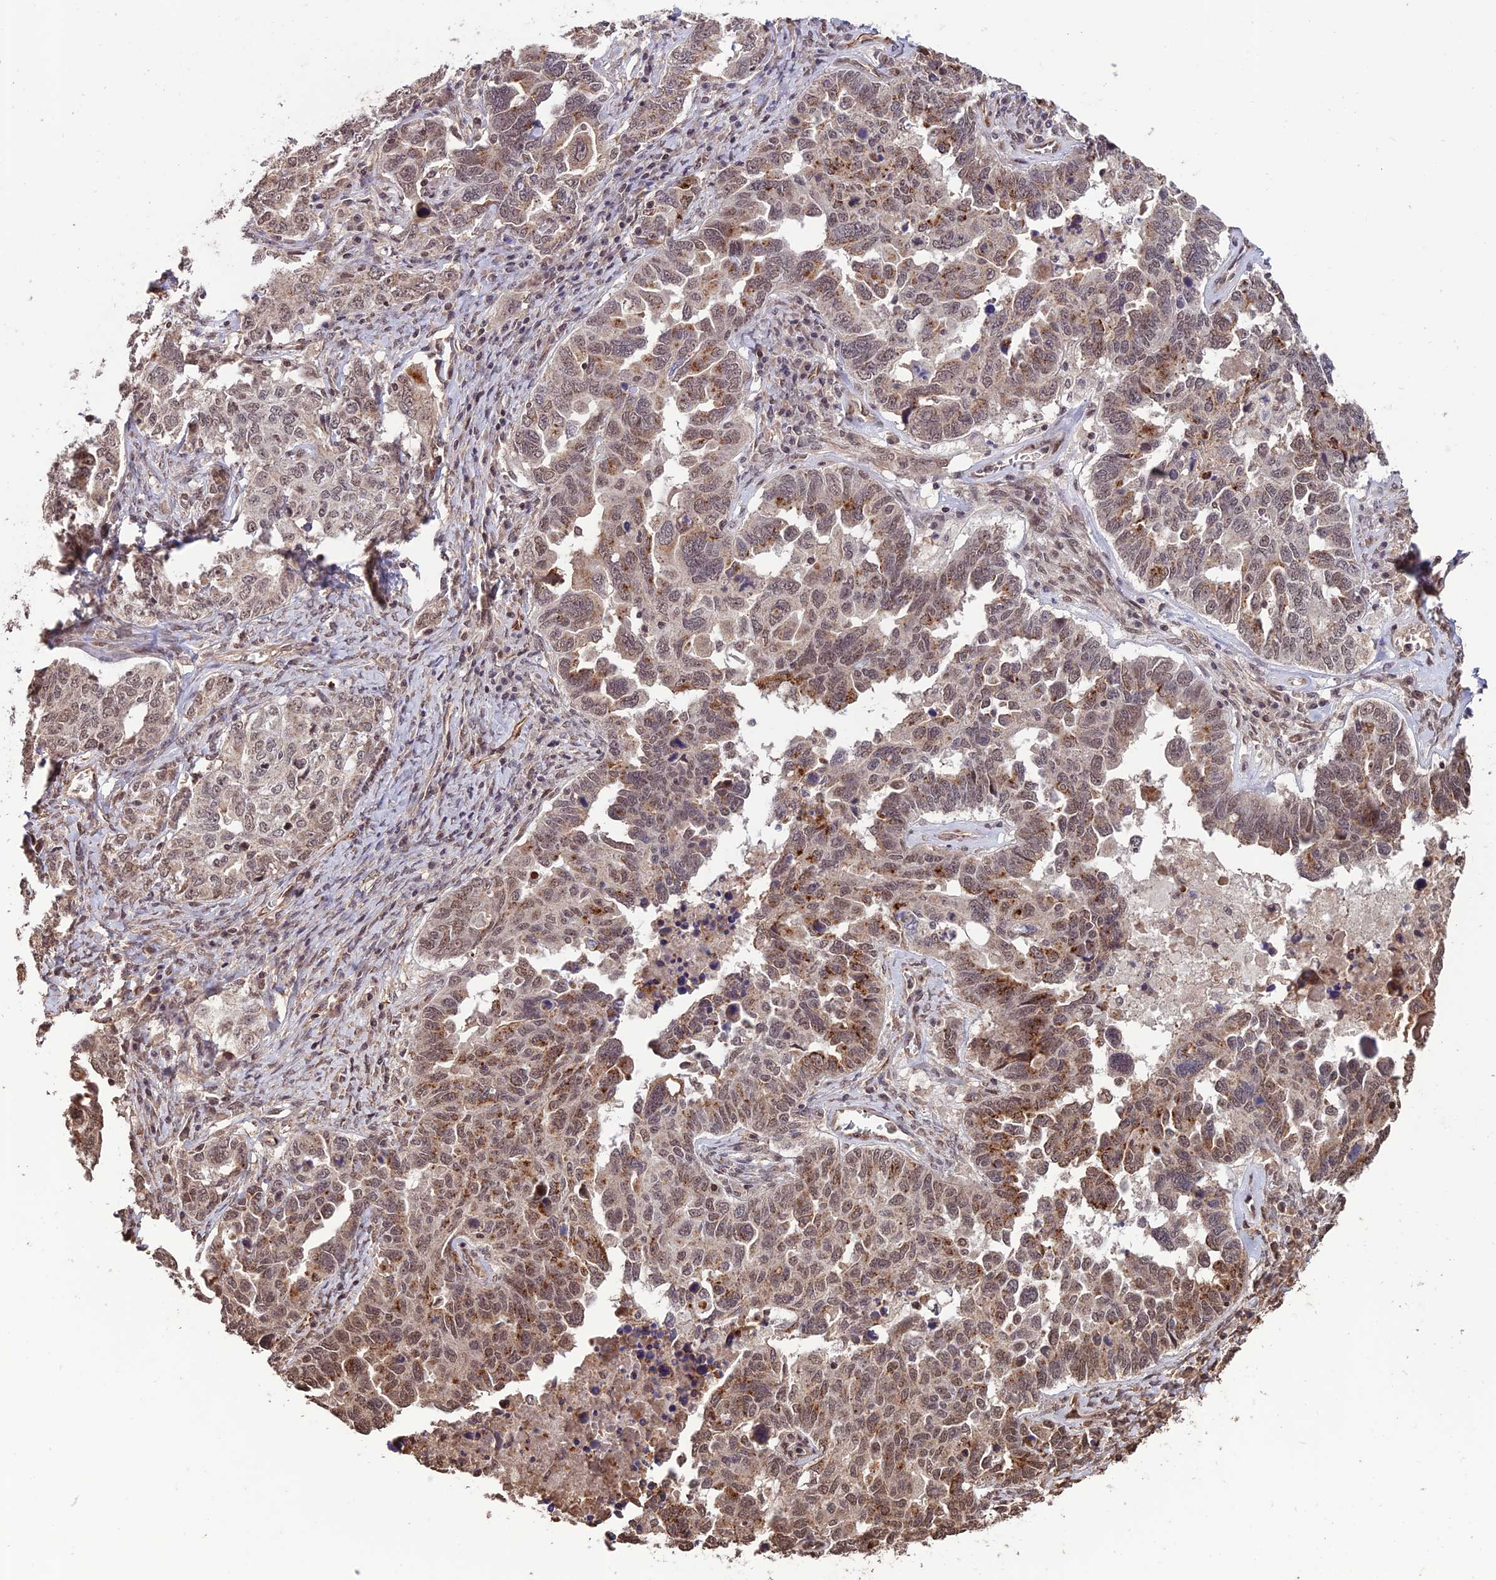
{"staining": {"intensity": "moderate", "quantity": "25%-75%", "location": "cytoplasmic/membranous,nuclear"}, "tissue": "ovarian cancer", "cell_type": "Tumor cells", "image_type": "cancer", "snomed": [{"axis": "morphology", "description": "Carcinoma, endometroid"}, {"axis": "topography", "description": "Ovary"}], "caption": "Immunohistochemical staining of human ovarian cancer (endometroid carcinoma) demonstrates medium levels of moderate cytoplasmic/membranous and nuclear positivity in approximately 25%-75% of tumor cells.", "gene": "CABIN1", "patient": {"sex": "female", "age": 62}}